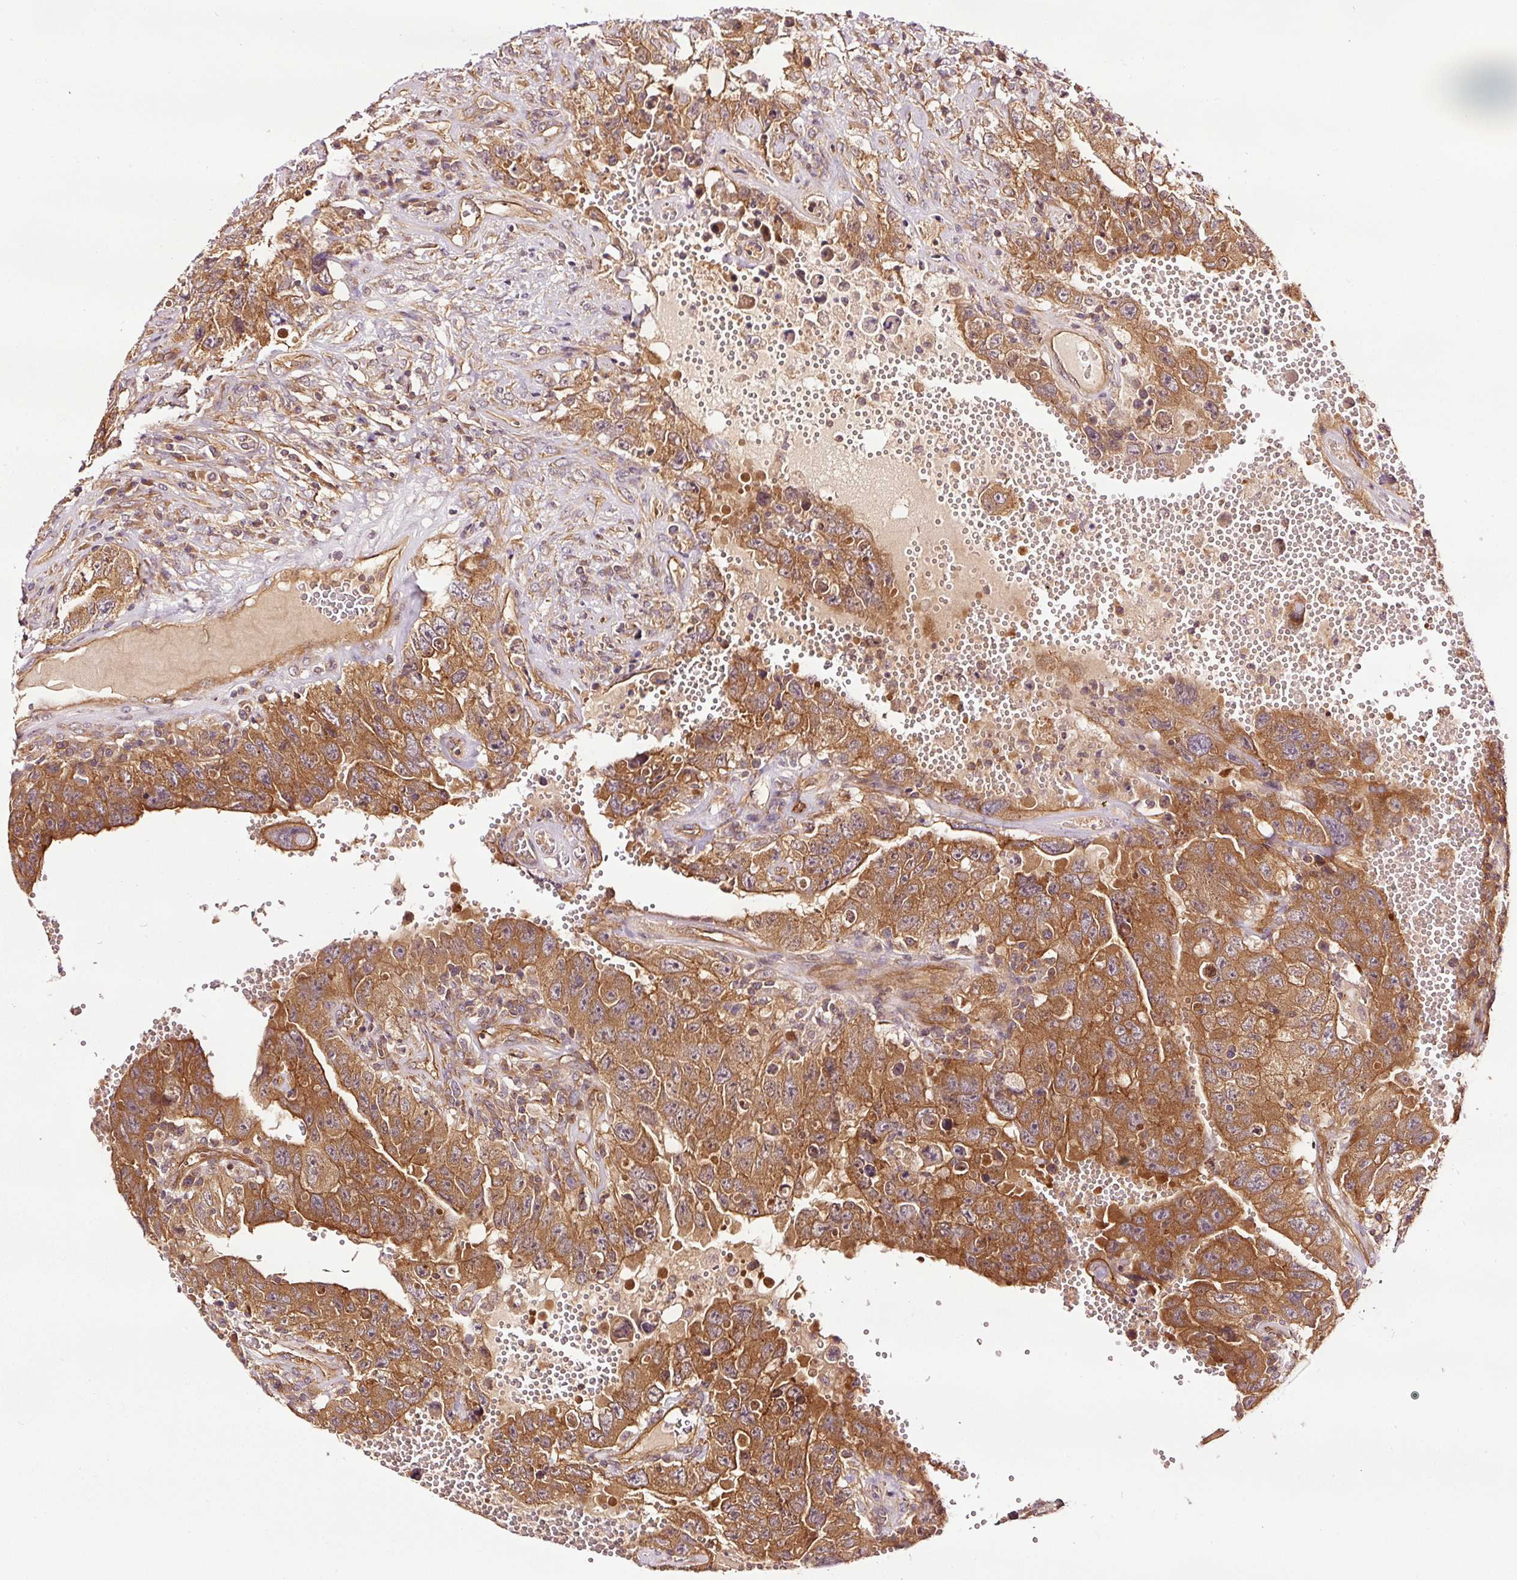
{"staining": {"intensity": "strong", "quantity": ">75%", "location": "cytoplasmic/membranous"}, "tissue": "testis cancer", "cell_type": "Tumor cells", "image_type": "cancer", "snomed": [{"axis": "morphology", "description": "Carcinoma, Embryonal, NOS"}, {"axis": "topography", "description": "Testis"}], "caption": "This micrograph reveals embryonal carcinoma (testis) stained with immunohistochemistry (IHC) to label a protein in brown. The cytoplasmic/membranous of tumor cells show strong positivity for the protein. Nuclei are counter-stained blue.", "gene": "METAP1", "patient": {"sex": "male", "age": 26}}